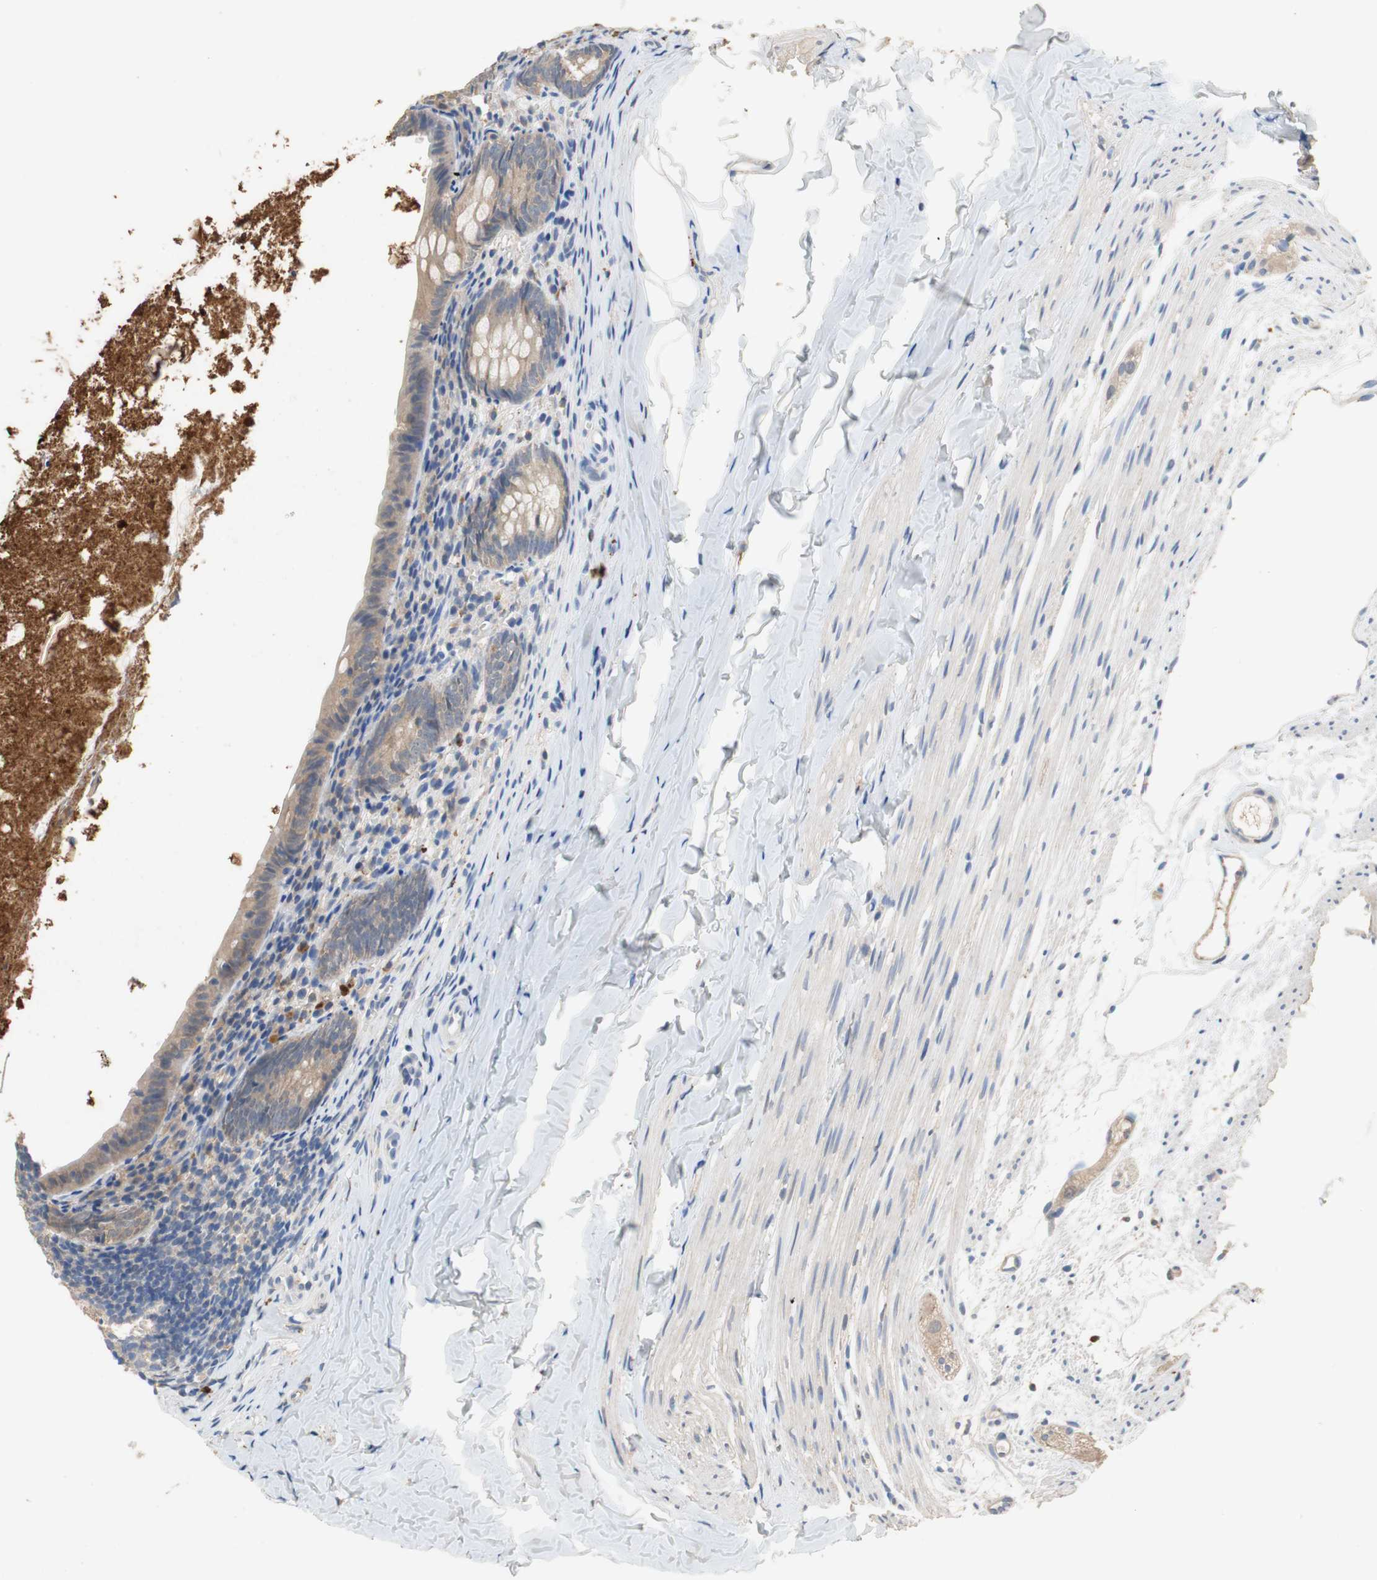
{"staining": {"intensity": "moderate", "quantity": ">75%", "location": "cytoplasmic/membranous"}, "tissue": "appendix", "cell_type": "Glandular cells", "image_type": "normal", "snomed": [{"axis": "morphology", "description": "Normal tissue, NOS"}, {"axis": "topography", "description": "Appendix"}], "caption": "Immunohistochemistry (DAB) staining of benign appendix displays moderate cytoplasmic/membranous protein staining in about >75% of glandular cells.", "gene": "ADAP1", "patient": {"sex": "female", "age": 10}}